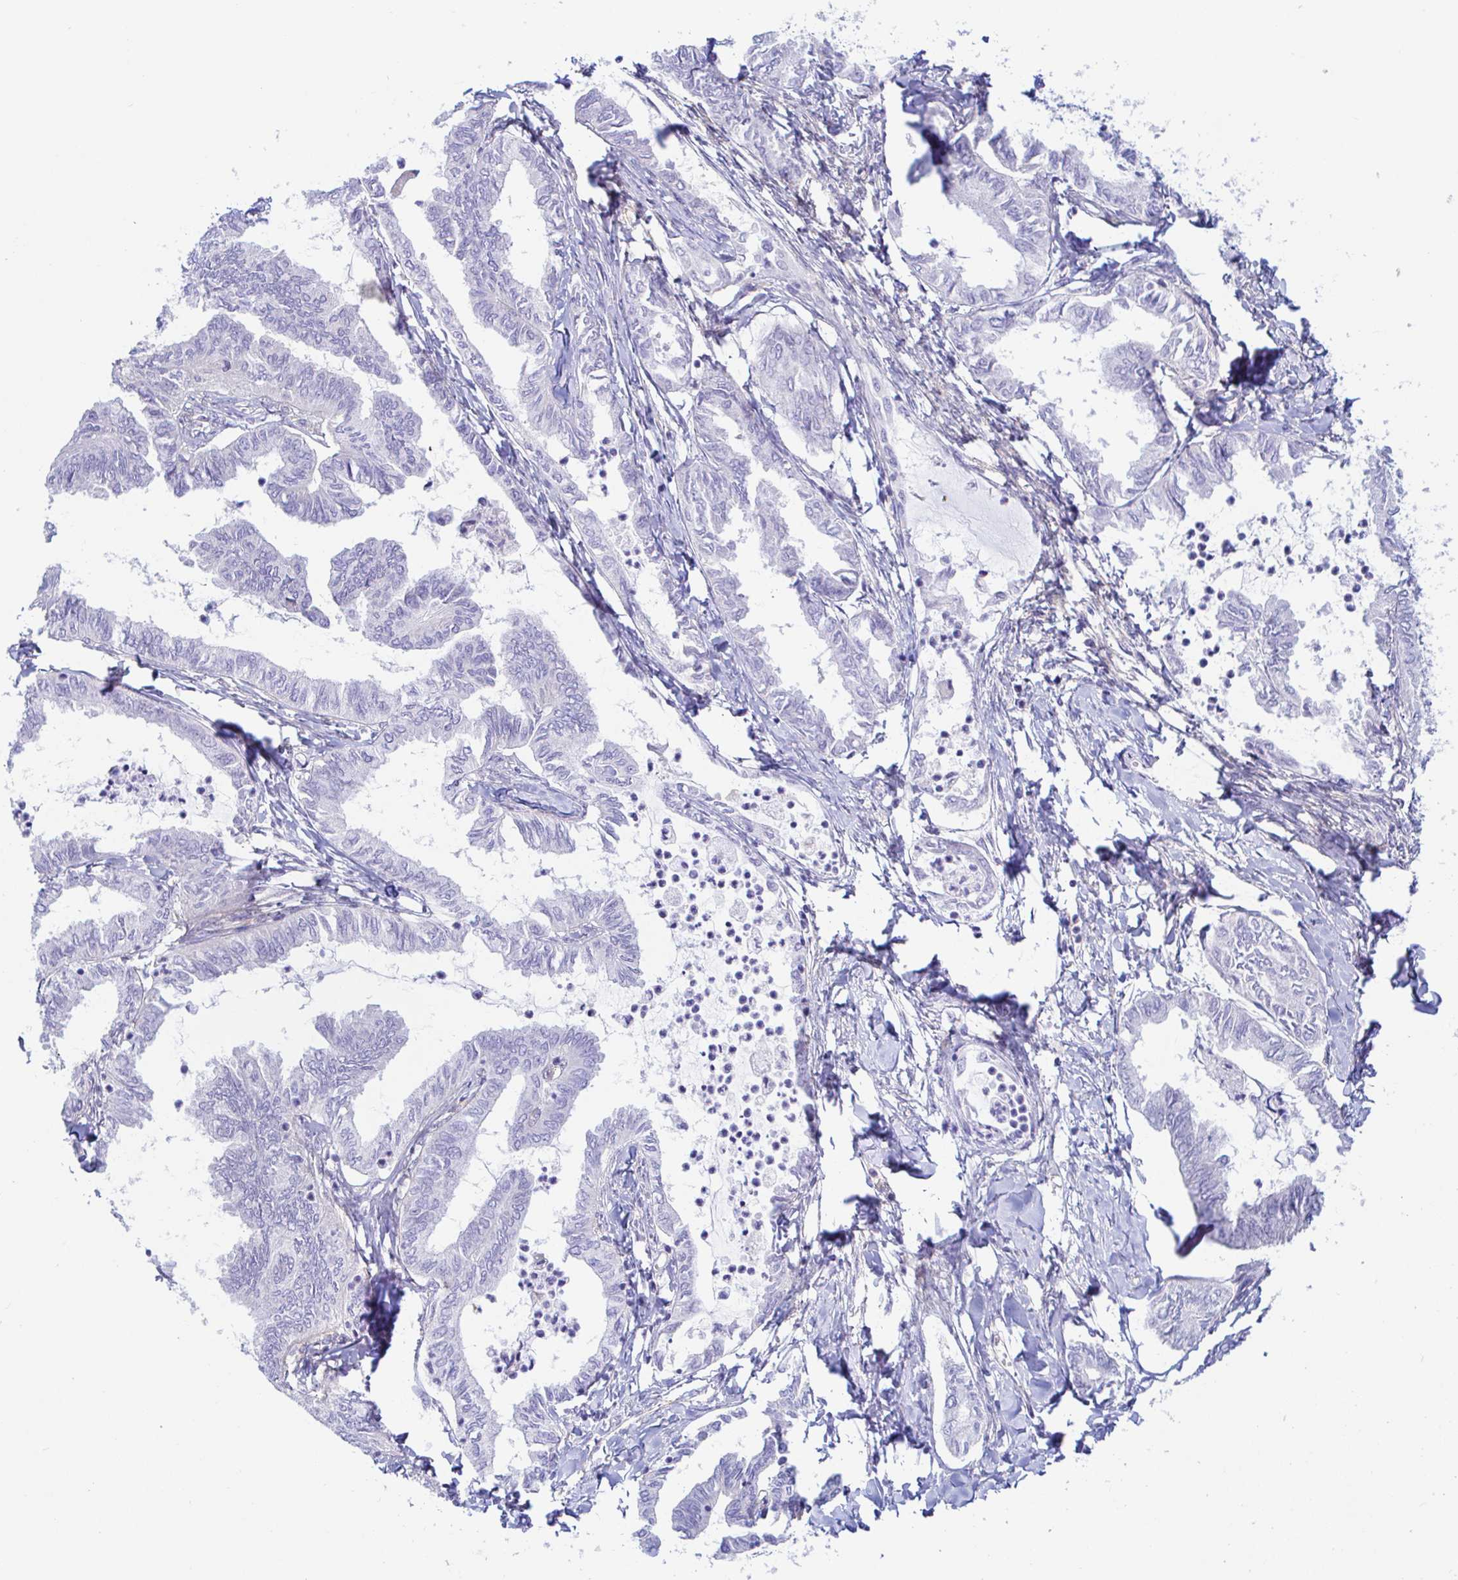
{"staining": {"intensity": "negative", "quantity": "none", "location": "none"}, "tissue": "ovarian cancer", "cell_type": "Tumor cells", "image_type": "cancer", "snomed": [{"axis": "morphology", "description": "Carcinoma, endometroid"}, {"axis": "topography", "description": "Ovary"}], "caption": "High magnification brightfield microscopy of ovarian cancer stained with DAB (3,3'-diaminobenzidine) (brown) and counterstained with hematoxylin (blue): tumor cells show no significant staining.", "gene": "ARL4D", "patient": {"sex": "female", "age": 70}}